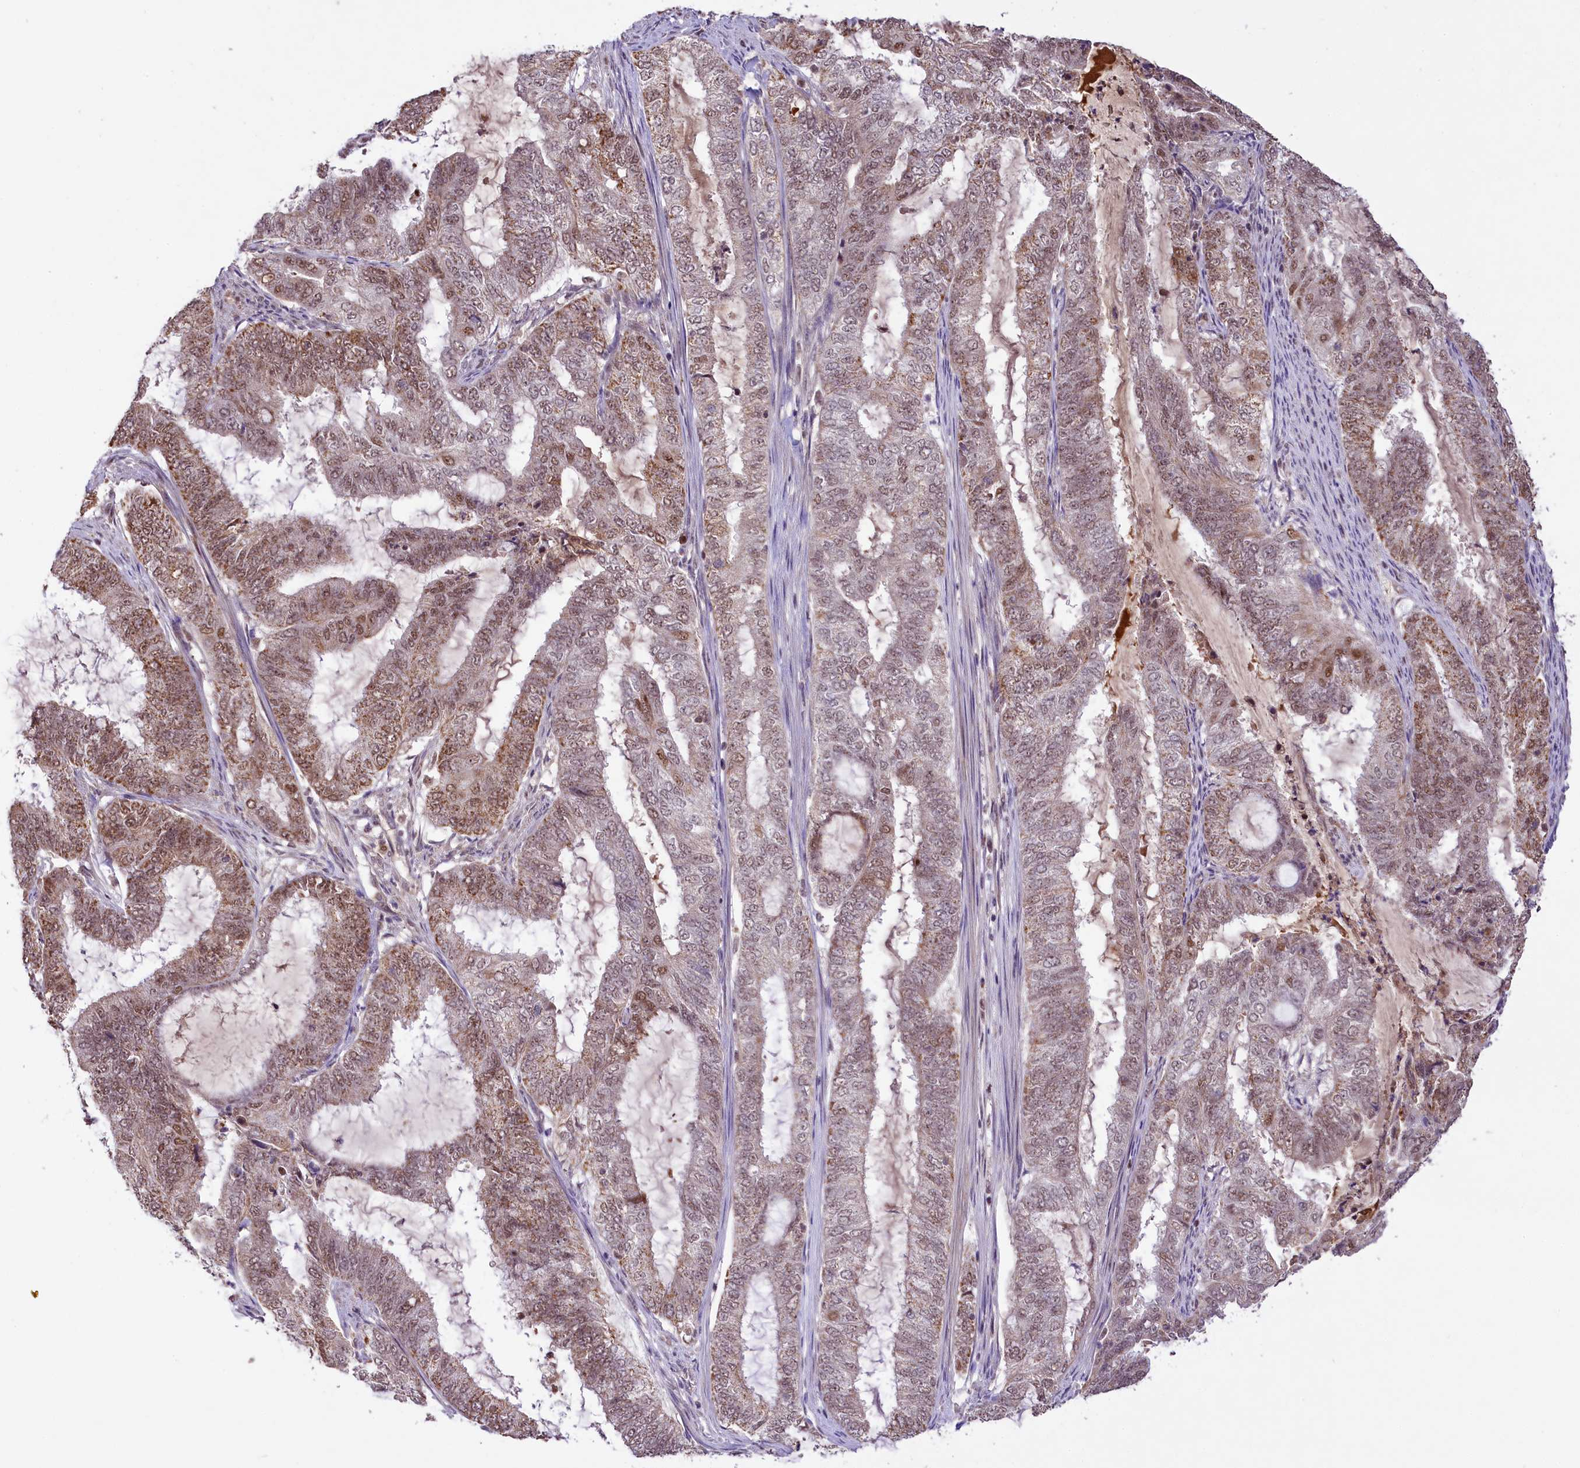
{"staining": {"intensity": "moderate", "quantity": ">75%", "location": "cytoplasmic/membranous,nuclear"}, "tissue": "endometrial cancer", "cell_type": "Tumor cells", "image_type": "cancer", "snomed": [{"axis": "morphology", "description": "Adenocarcinoma, NOS"}, {"axis": "topography", "description": "Endometrium"}], "caption": "Immunohistochemistry (DAB (3,3'-diaminobenzidine)) staining of human endometrial cancer exhibits moderate cytoplasmic/membranous and nuclear protein expression in about >75% of tumor cells.", "gene": "PAF1", "patient": {"sex": "female", "age": 51}}